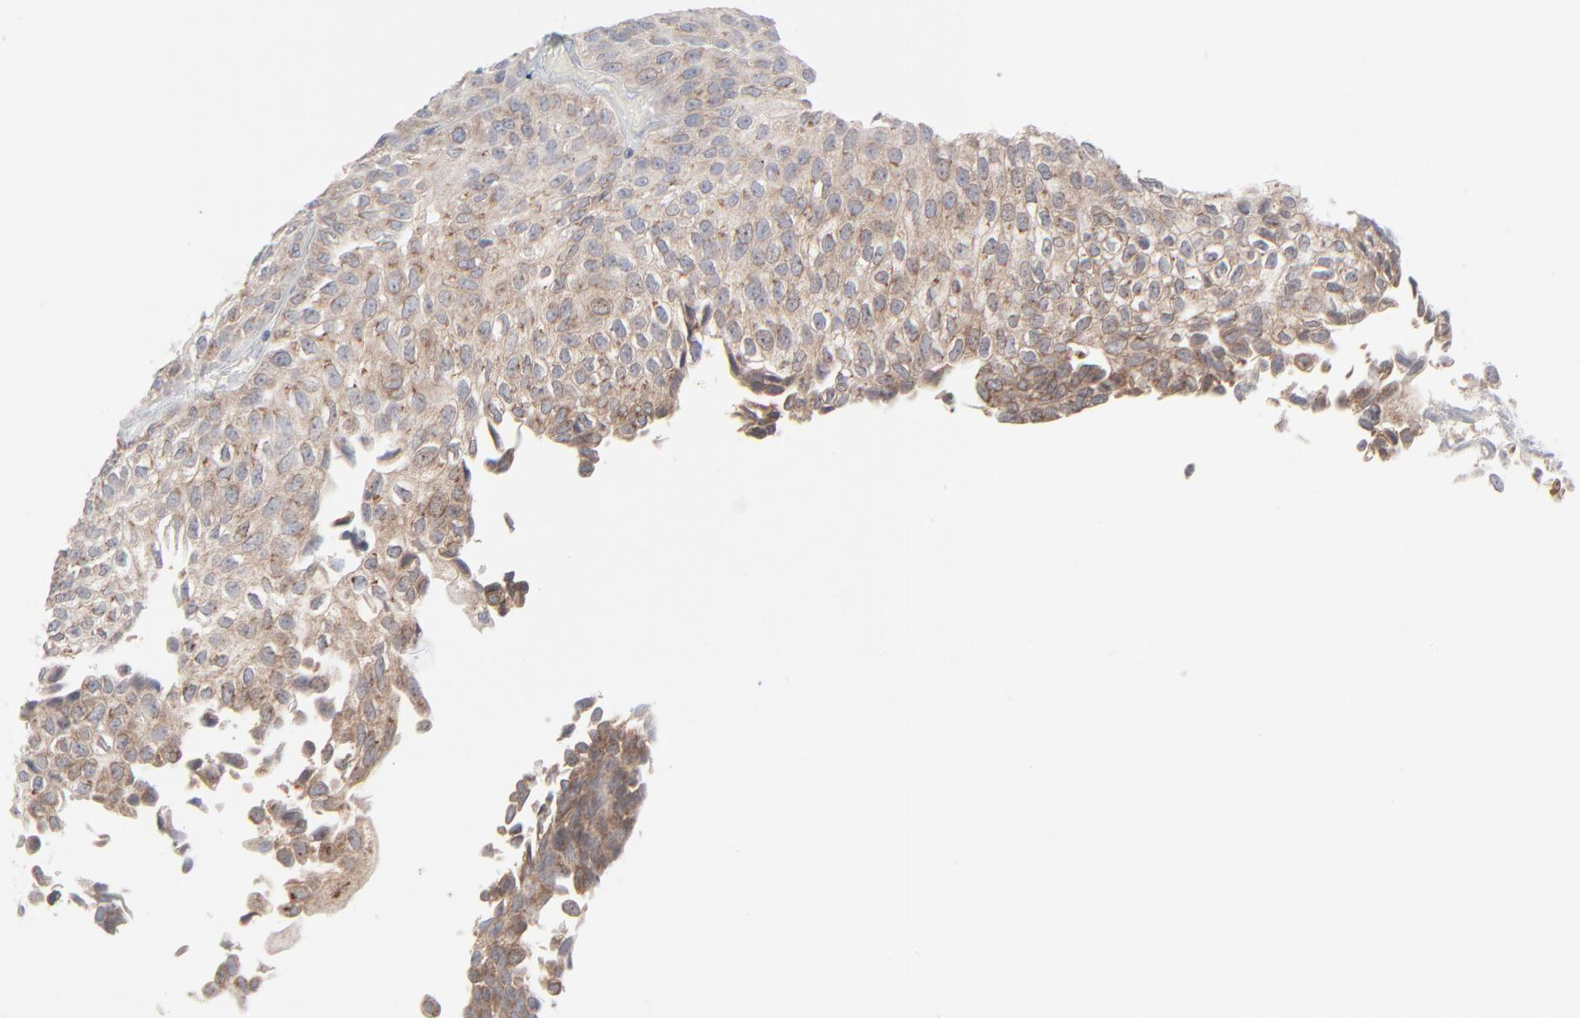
{"staining": {"intensity": "moderate", "quantity": ">75%", "location": "cytoplasmic/membranous"}, "tissue": "urothelial cancer", "cell_type": "Tumor cells", "image_type": "cancer", "snomed": [{"axis": "morphology", "description": "Urothelial carcinoma, Low grade"}, {"axis": "topography", "description": "Urinary bladder"}], "caption": "Immunohistochemistry (DAB (3,3'-diaminobenzidine)) staining of human urothelial carcinoma (low-grade) shows moderate cytoplasmic/membranous protein positivity in approximately >75% of tumor cells. (IHC, brightfield microscopy, high magnification).", "gene": "KDSR", "patient": {"sex": "male", "age": 76}}